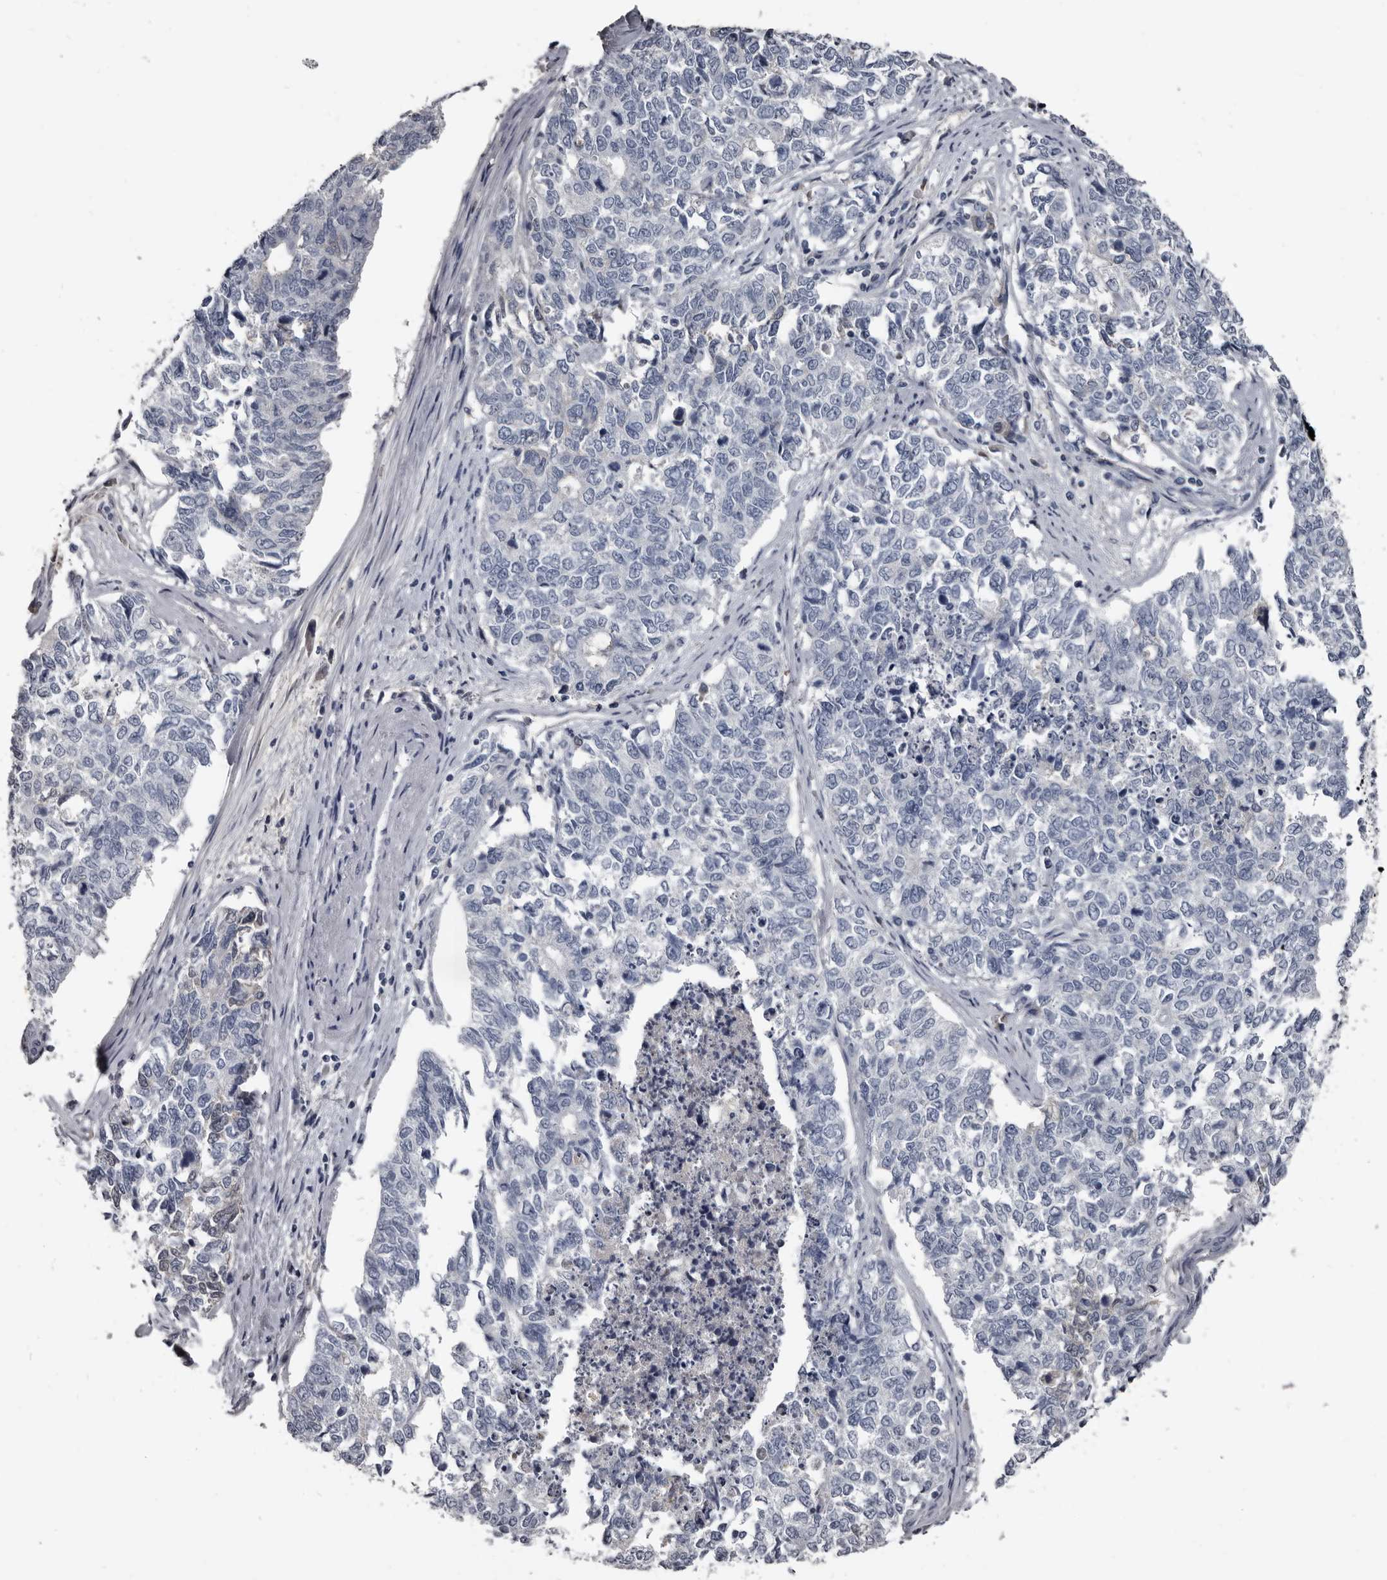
{"staining": {"intensity": "negative", "quantity": "none", "location": "none"}, "tissue": "cervical cancer", "cell_type": "Tumor cells", "image_type": "cancer", "snomed": [{"axis": "morphology", "description": "Squamous cell carcinoma, NOS"}, {"axis": "topography", "description": "Cervix"}], "caption": "Cervical cancer (squamous cell carcinoma) was stained to show a protein in brown. There is no significant staining in tumor cells.", "gene": "GREB1", "patient": {"sex": "female", "age": 63}}